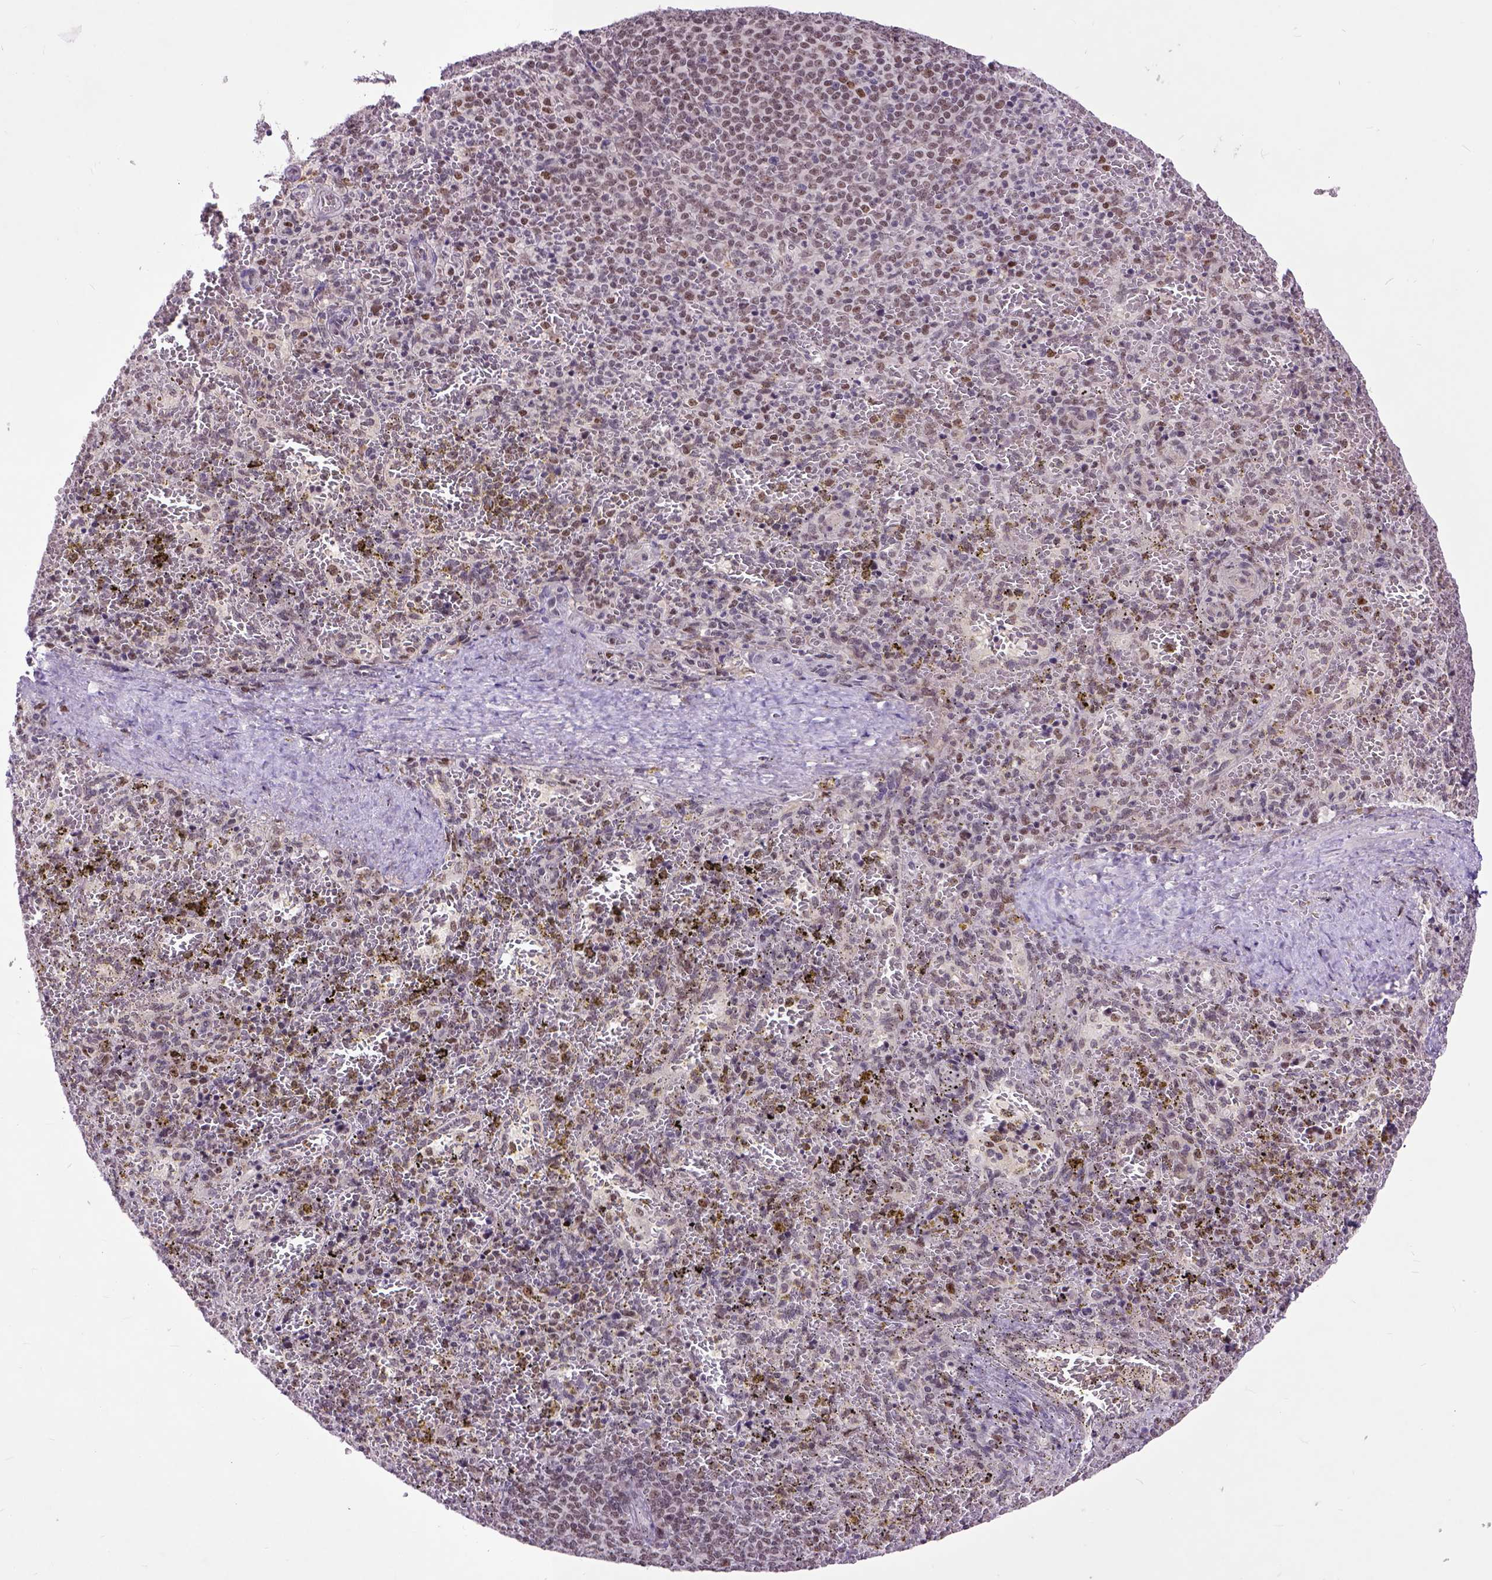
{"staining": {"intensity": "moderate", "quantity": "25%-75%", "location": "nuclear"}, "tissue": "spleen", "cell_type": "Cells in red pulp", "image_type": "normal", "snomed": [{"axis": "morphology", "description": "Normal tissue, NOS"}, {"axis": "topography", "description": "Spleen"}], "caption": "Benign spleen demonstrates moderate nuclear staining in about 25%-75% of cells in red pulp The staining was performed using DAB, with brown indicating positive protein expression. Nuclei are stained blue with hematoxylin..", "gene": "RCC2", "patient": {"sex": "female", "age": 50}}